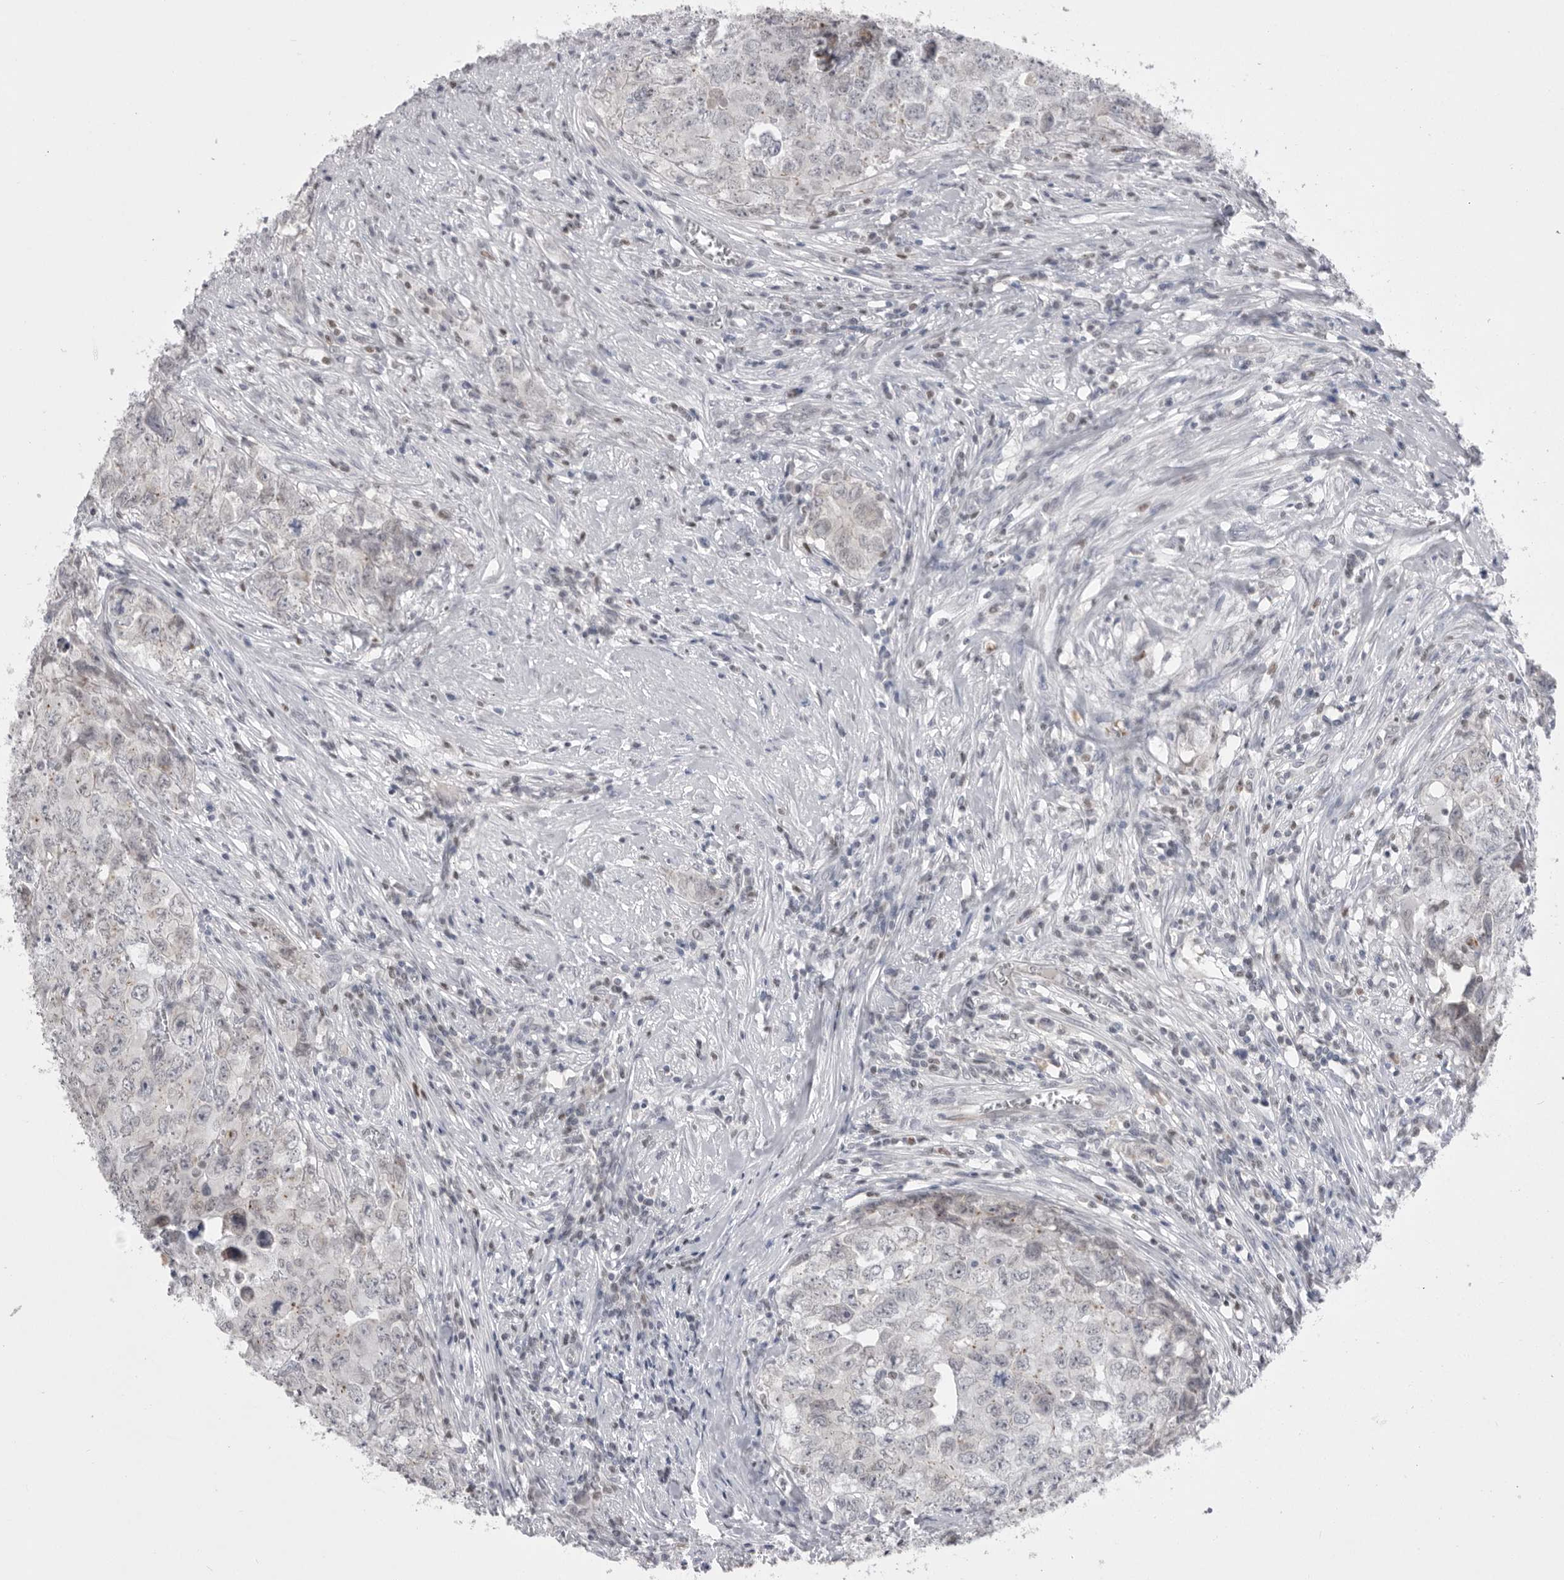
{"staining": {"intensity": "negative", "quantity": "none", "location": "none"}, "tissue": "testis cancer", "cell_type": "Tumor cells", "image_type": "cancer", "snomed": [{"axis": "morphology", "description": "Seminoma, NOS"}, {"axis": "morphology", "description": "Carcinoma, Embryonal, NOS"}, {"axis": "topography", "description": "Testis"}], "caption": "The histopathology image reveals no significant expression in tumor cells of seminoma (testis). (DAB immunohistochemistry (IHC) visualized using brightfield microscopy, high magnification).", "gene": "ZBTB7B", "patient": {"sex": "male", "age": 43}}